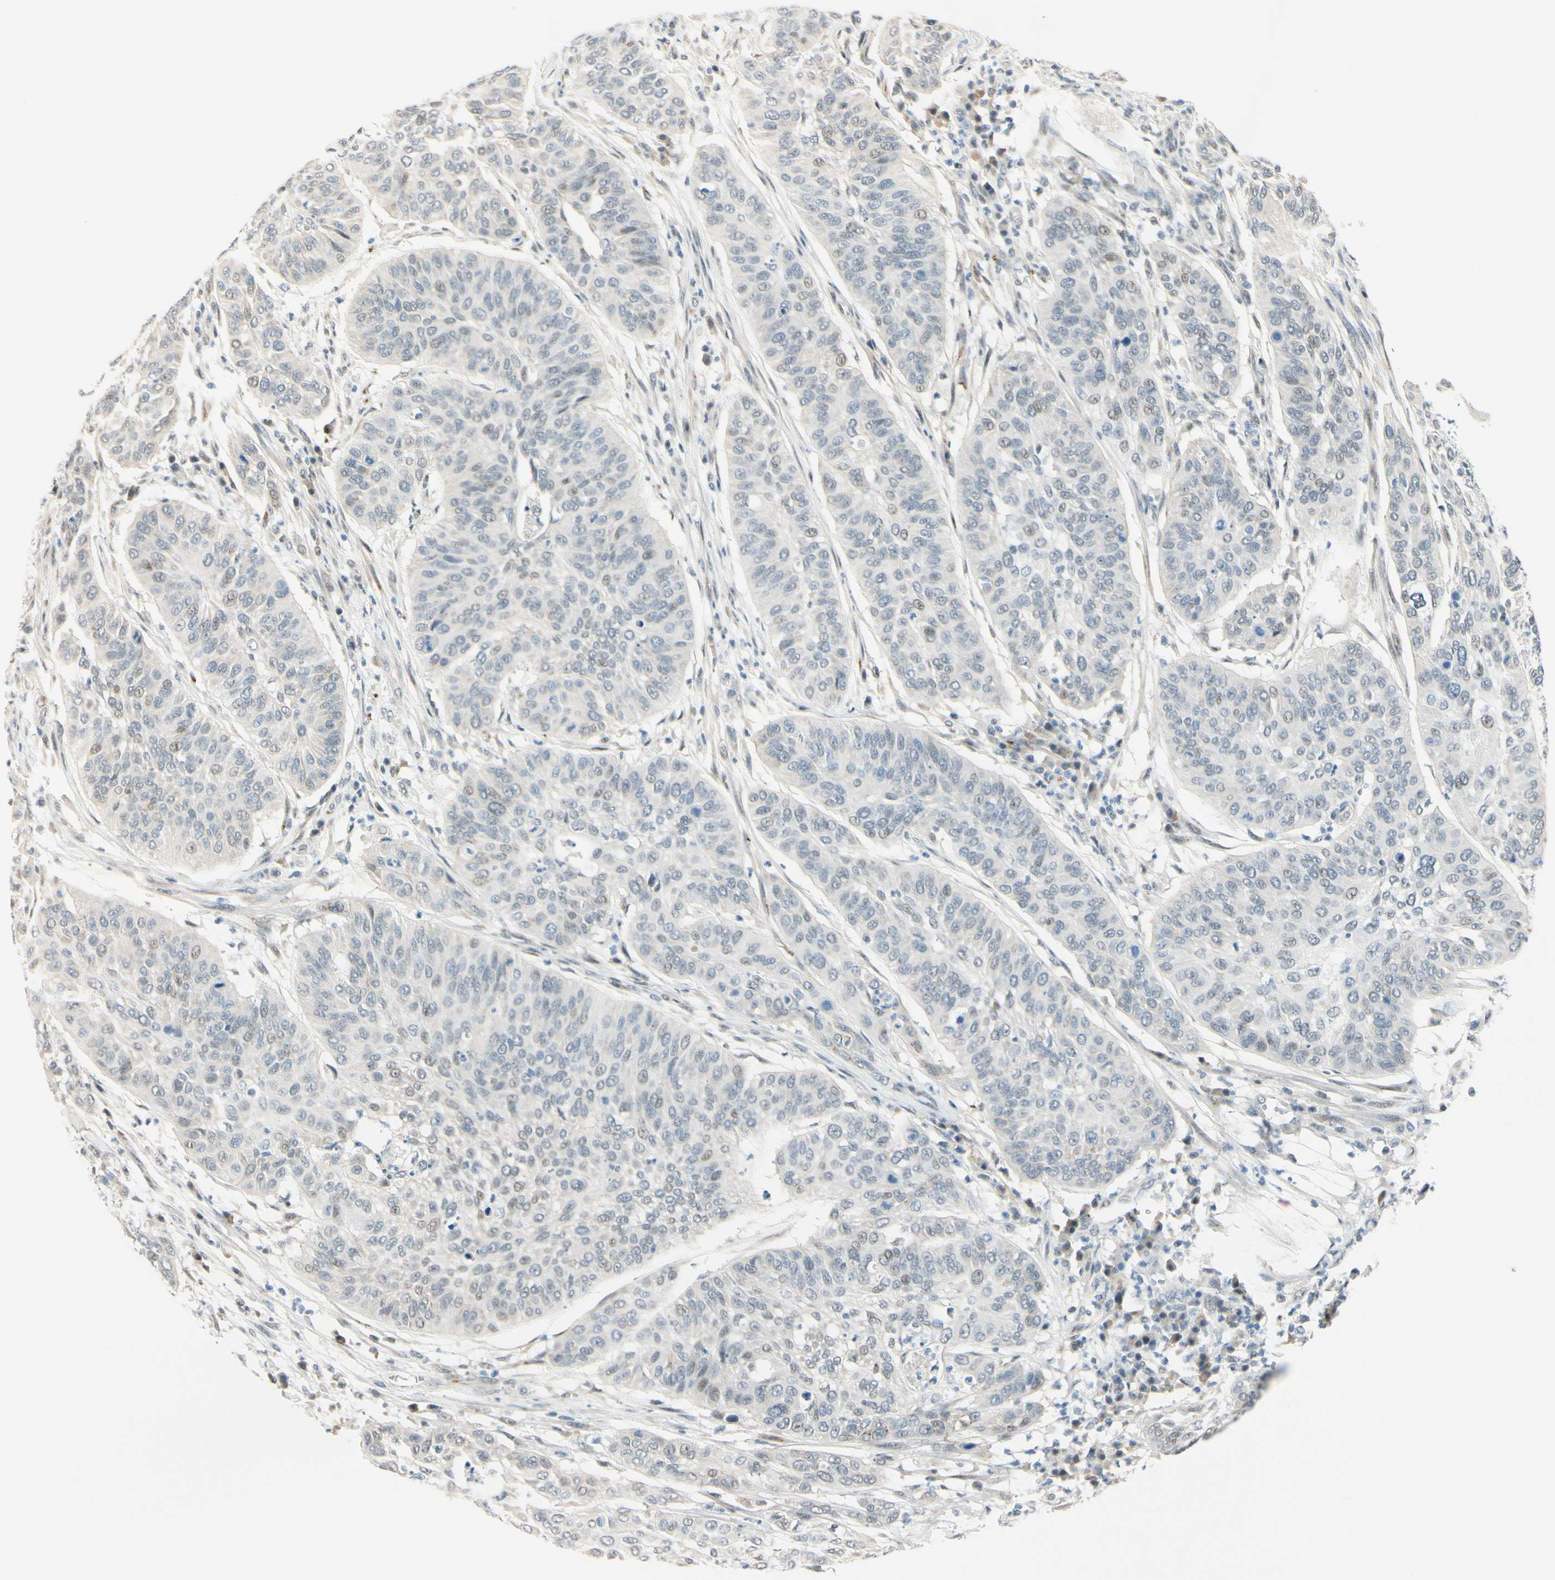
{"staining": {"intensity": "negative", "quantity": "none", "location": "none"}, "tissue": "cervical cancer", "cell_type": "Tumor cells", "image_type": "cancer", "snomed": [{"axis": "morphology", "description": "Squamous cell carcinoma, NOS"}, {"axis": "topography", "description": "Cervix"}], "caption": "Immunohistochemical staining of human cervical squamous cell carcinoma exhibits no significant positivity in tumor cells.", "gene": "B4GALNT1", "patient": {"sex": "female", "age": 39}}